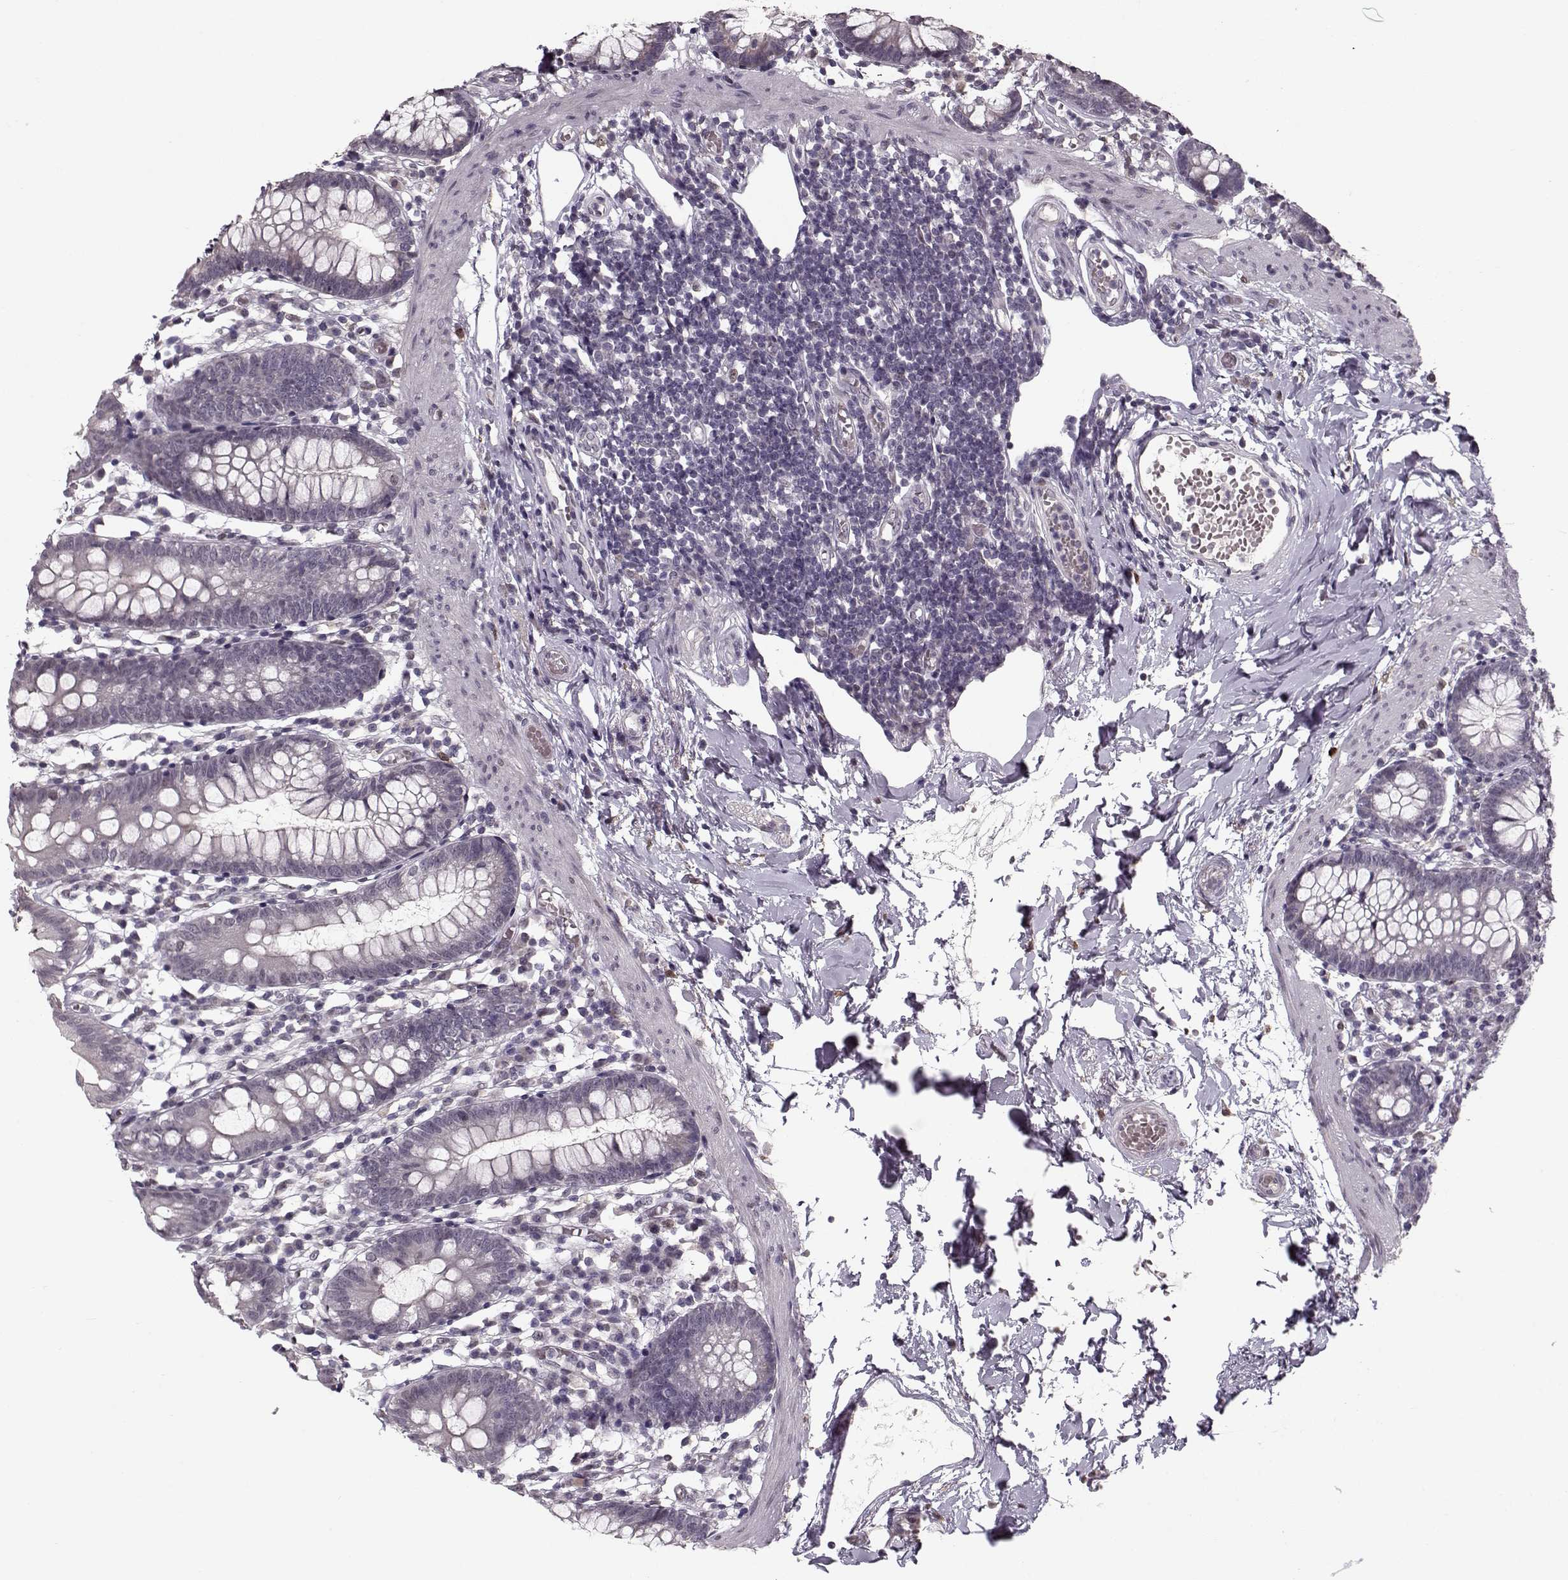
{"staining": {"intensity": "moderate", "quantity": "25%-75%", "location": "cytoplasmic/membranous"}, "tissue": "small intestine", "cell_type": "Glandular cells", "image_type": "normal", "snomed": [{"axis": "morphology", "description": "Normal tissue, NOS"}, {"axis": "topography", "description": "Small intestine"}], "caption": "The photomicrograph reveals staining of benign small intestine, revealing moderate cytoplasmic/membranous protein positivity (brown color) within glandular cells.", "gene": "DNAI3", "patient": {"sex": "female", "age": 90}}